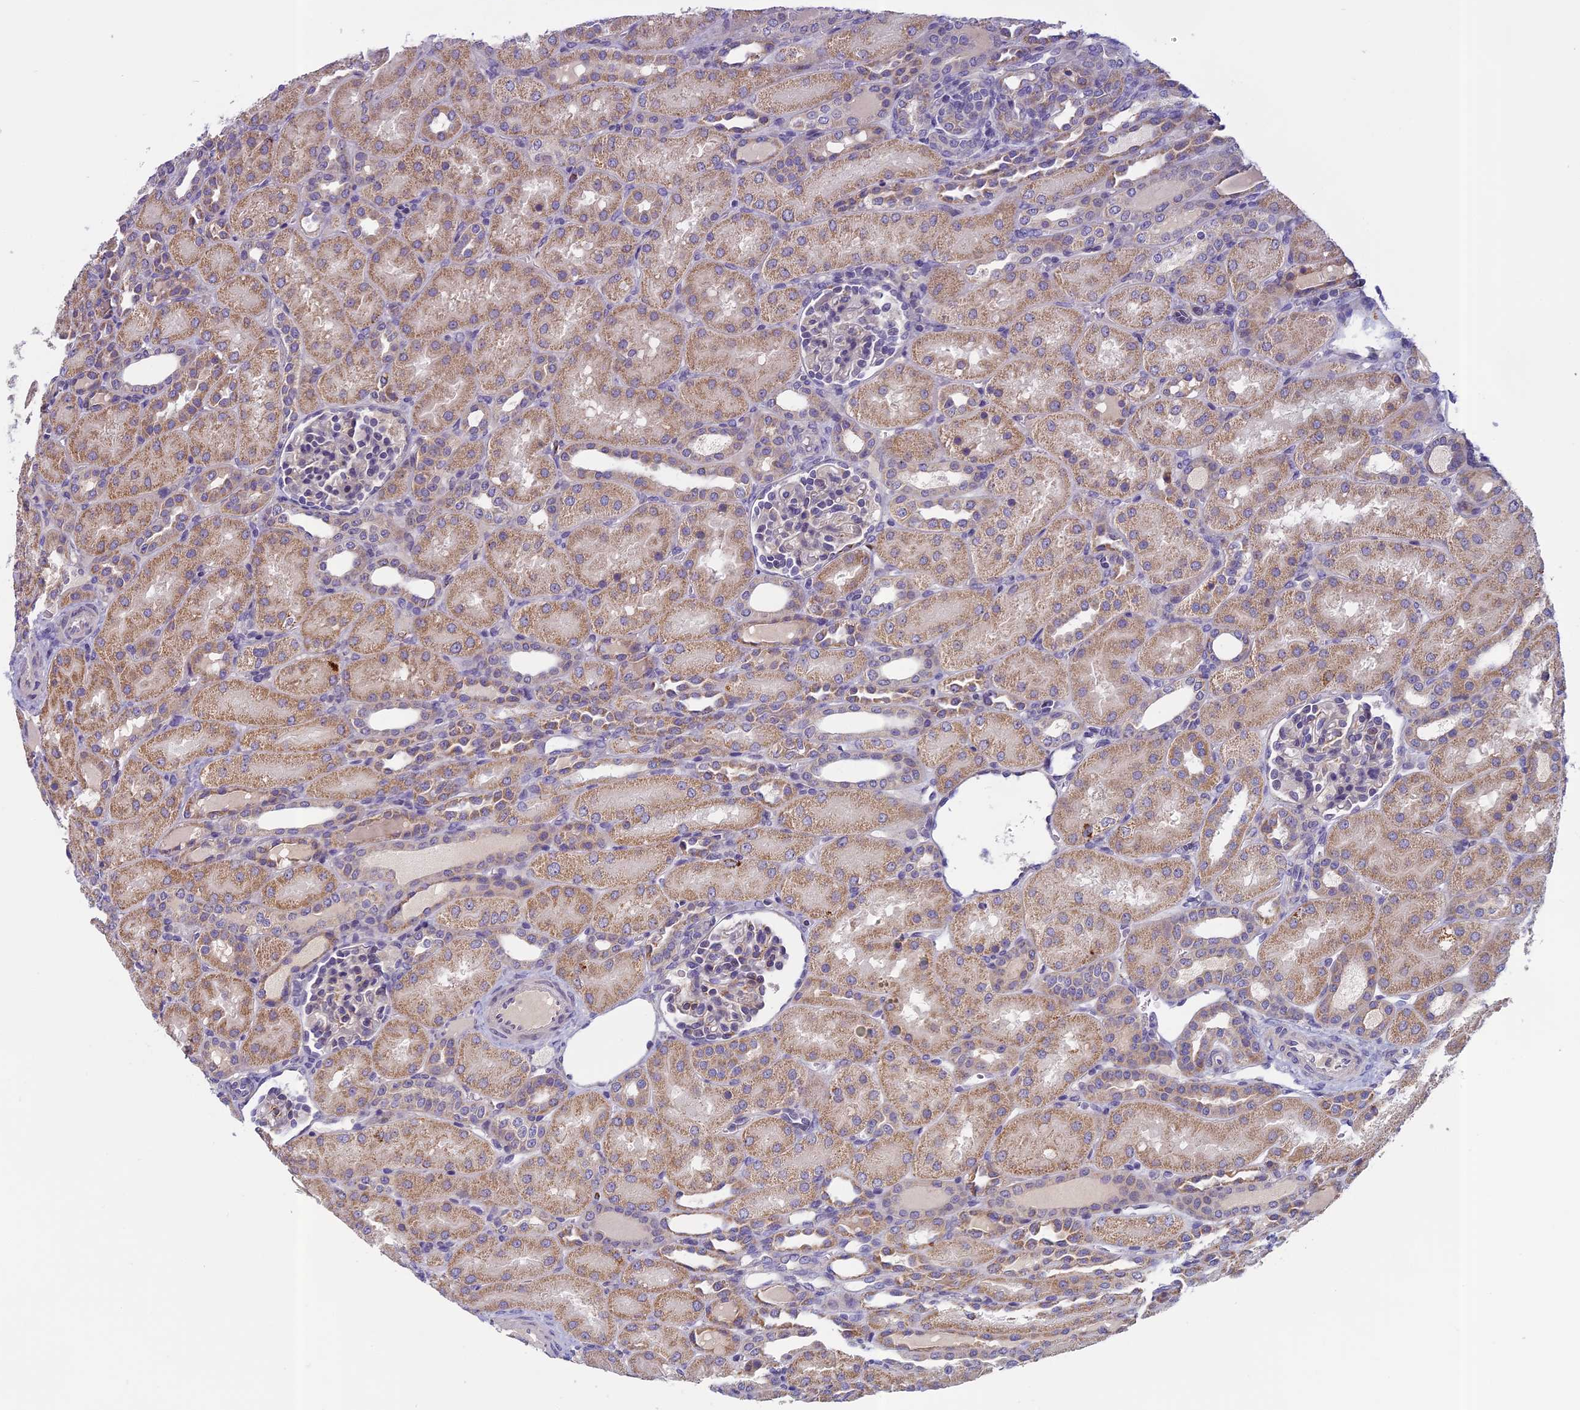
{"staining": {"intensity": "negative", "quantity": "none", "location": "none"}, "tissue": "kidney", "cell_type": "Cells in glomeruli", "image_type": "normal", "snomed": [{"axis": "morphology", "description": "Normal tissue, NOS"}, {"axis": "topography", "description": "Kidney"}], "caption": "Immunohistochemistry (IHC) micrograph of unremarkable kidney: human kidney stained with DAB (3,3'-diaminobenzidine) exhibits no significant protein staining in cells in glomeruli.", "gene": "SEMA7A", "patient": {"sex": "male", "age": 1}}